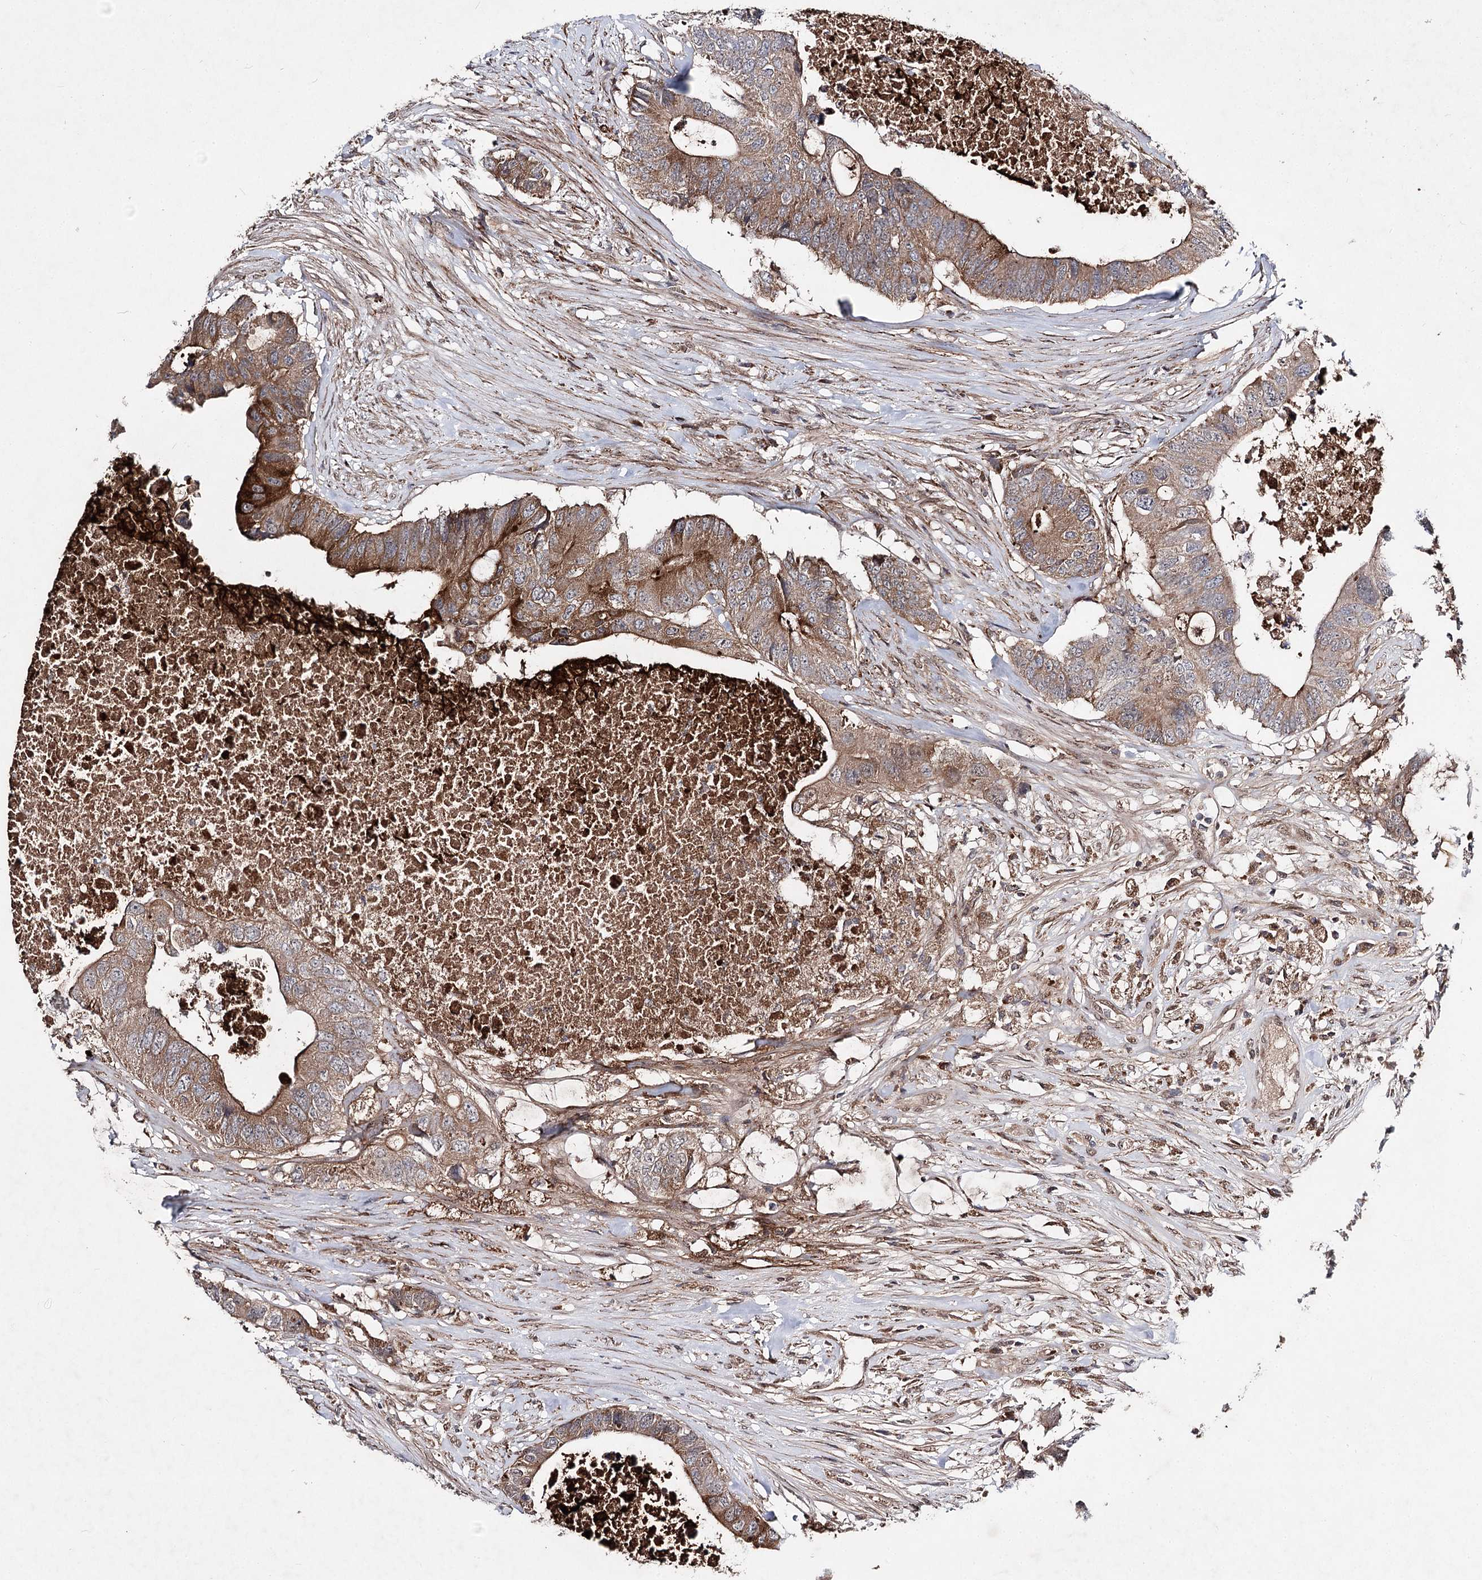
{"staining": {"intensity": "strong", "quantity": "25%-75%", "location": "cytoplasmic/membranous"}, "tissue": "colorectal cancer", "cell_type": "Tumor cells", "image_type": "cancer", "snomed": [{"axis": "morphology", "description": "Adenocarcinoma, NOS"}, {"axis": "topography", "description": "Colon"}], "caption": "Immunohistochemical staining of adenocarcinoma (colorectal) reveals high levels of strong cytoplasmic/membranous protein positivity in about 25%-75% of tumor cells.", "gene": "MSANTD2", "patient": {"sex": "male", "age": 71}}